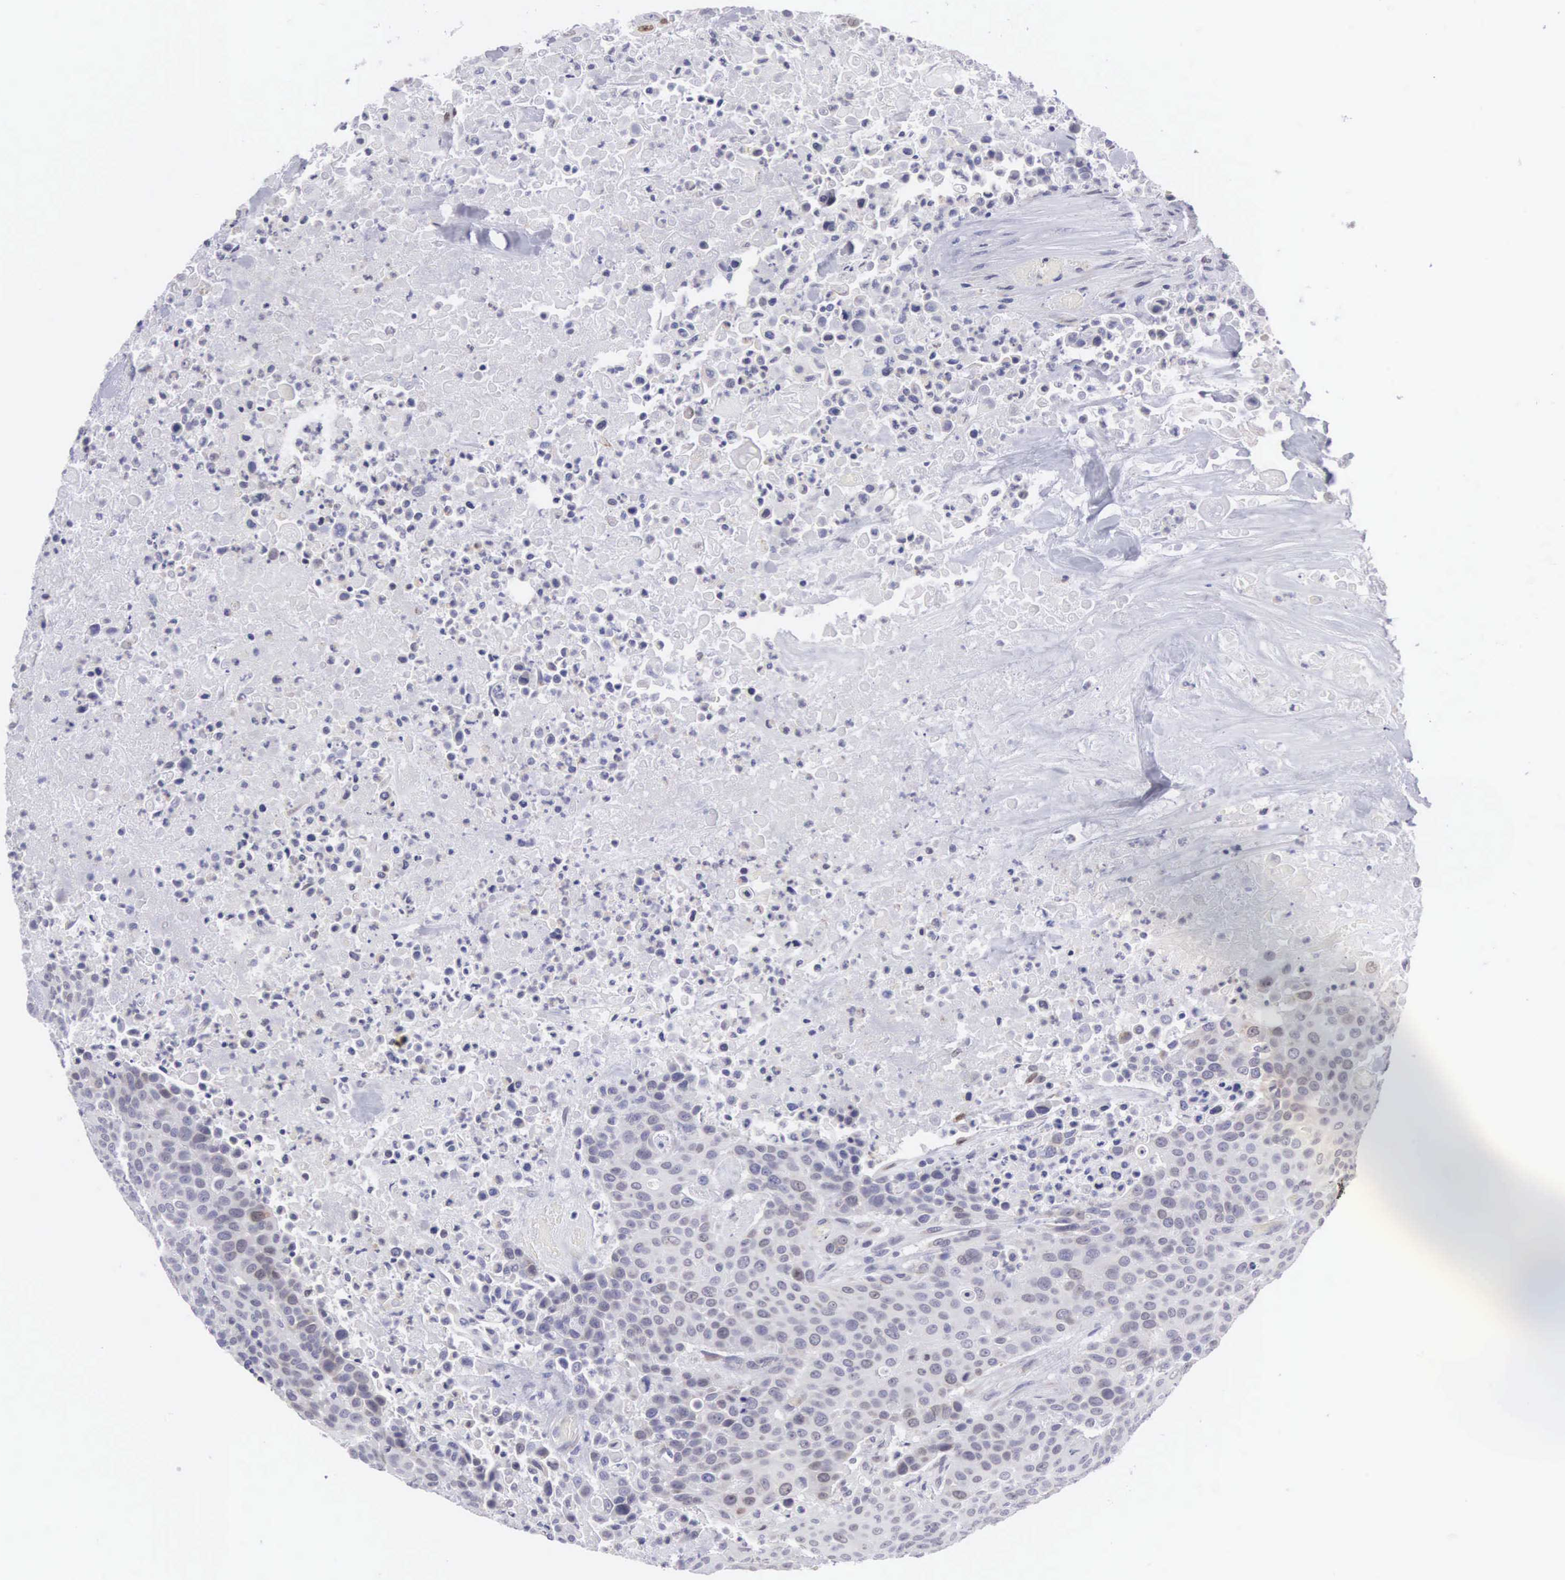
{"staining": {"intensity": "negative", "quantity": "none", "location": "none"}, "tissue": "urothelial cancer", "cell_type": "Tumor cells", "image_type": "cancer", "snomed": [{"axis": "morphology", "description": "Urothelial carcinoma, High grade"}, {"axis": "topography", "description": "Urinary bladder"}], "caption": "IHC micrograph of high-grade urothelial carcinoma stained for a protein (brown), which demonstrates no positivity in tumor cells.", "gene": "SOX11", "patient": {"sex": "male", "age": 74}}